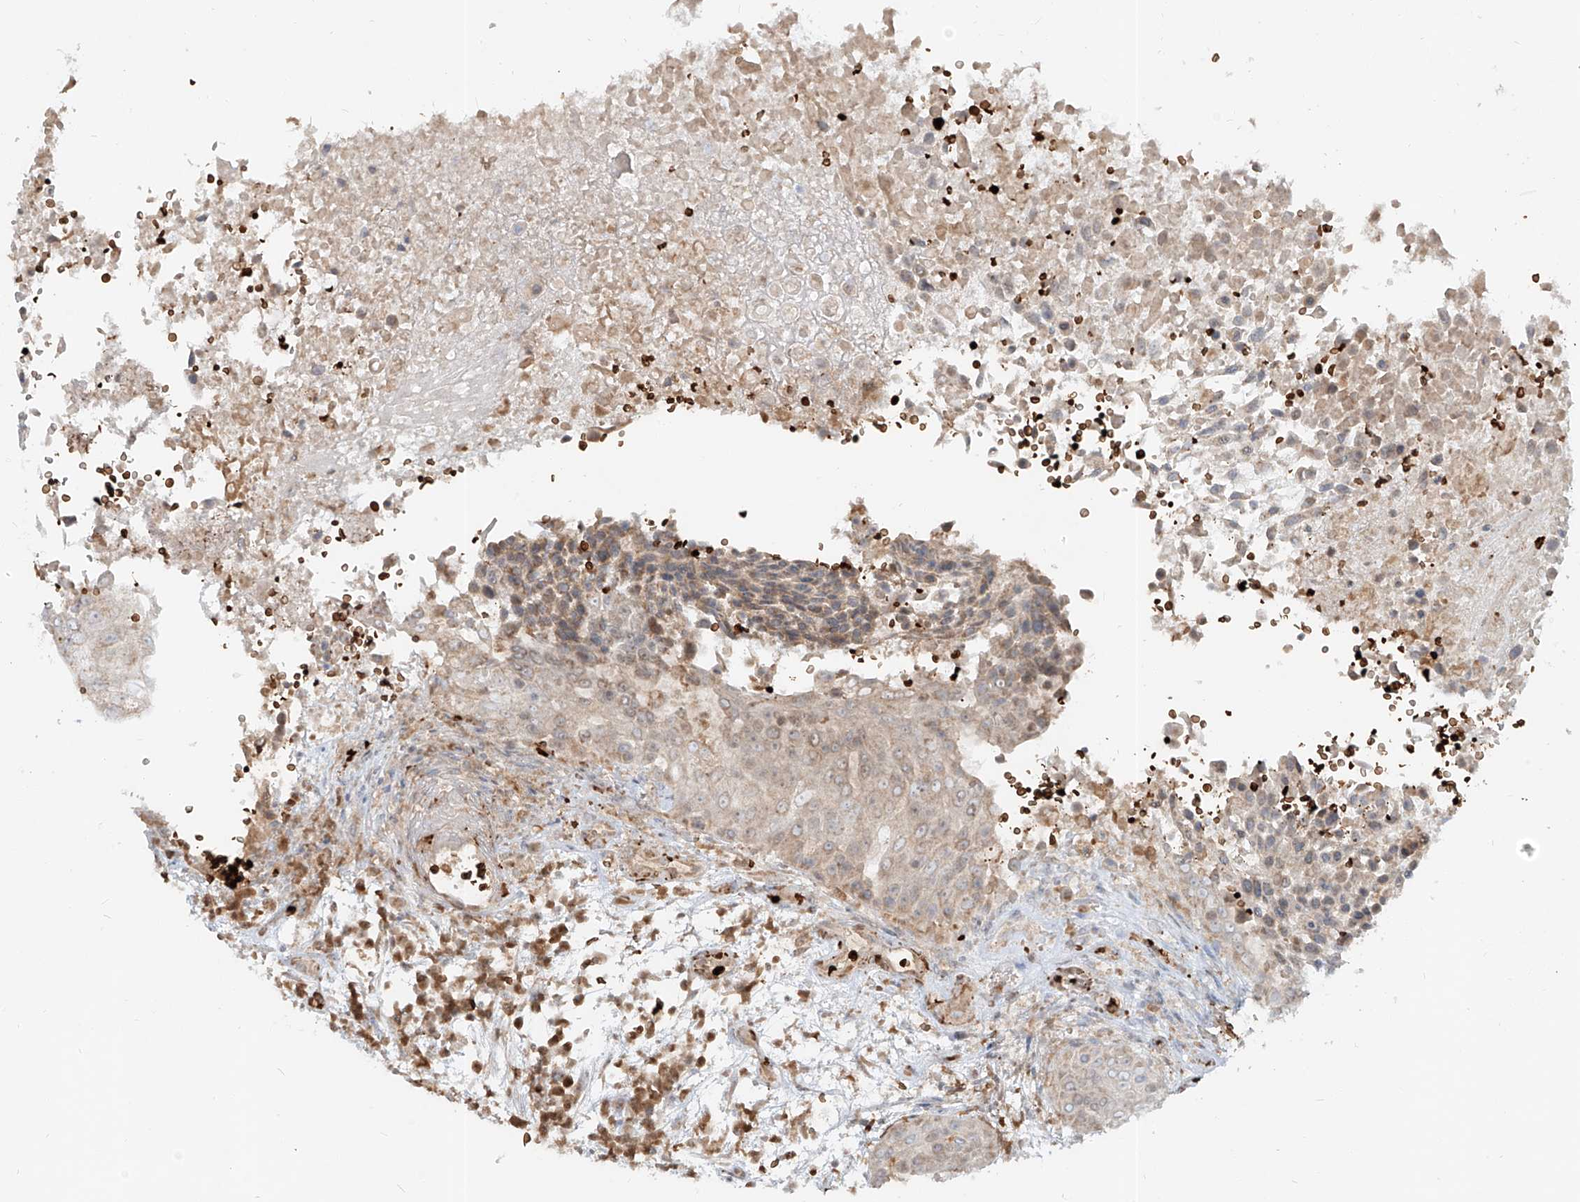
{"staining": {"intensity": "negative", "quantity": "none", "location": "none"}, "tissue": "urothelial cancer", "cell_type": "Tumor cells", "image_type": "cancer", "snomed": [{"axis": "morphology", "description": "Urothelial carcinoma, High grade"}, {"axis": "topography", "description": "Urinary bladder"}], "caption": "Urothelial carcinoma (high-grade) was stained to show a protein in brown. There is no significant expression in tumor cells.", "gene": "FGD2", "patient": {"sex": "female", "age": 63}}